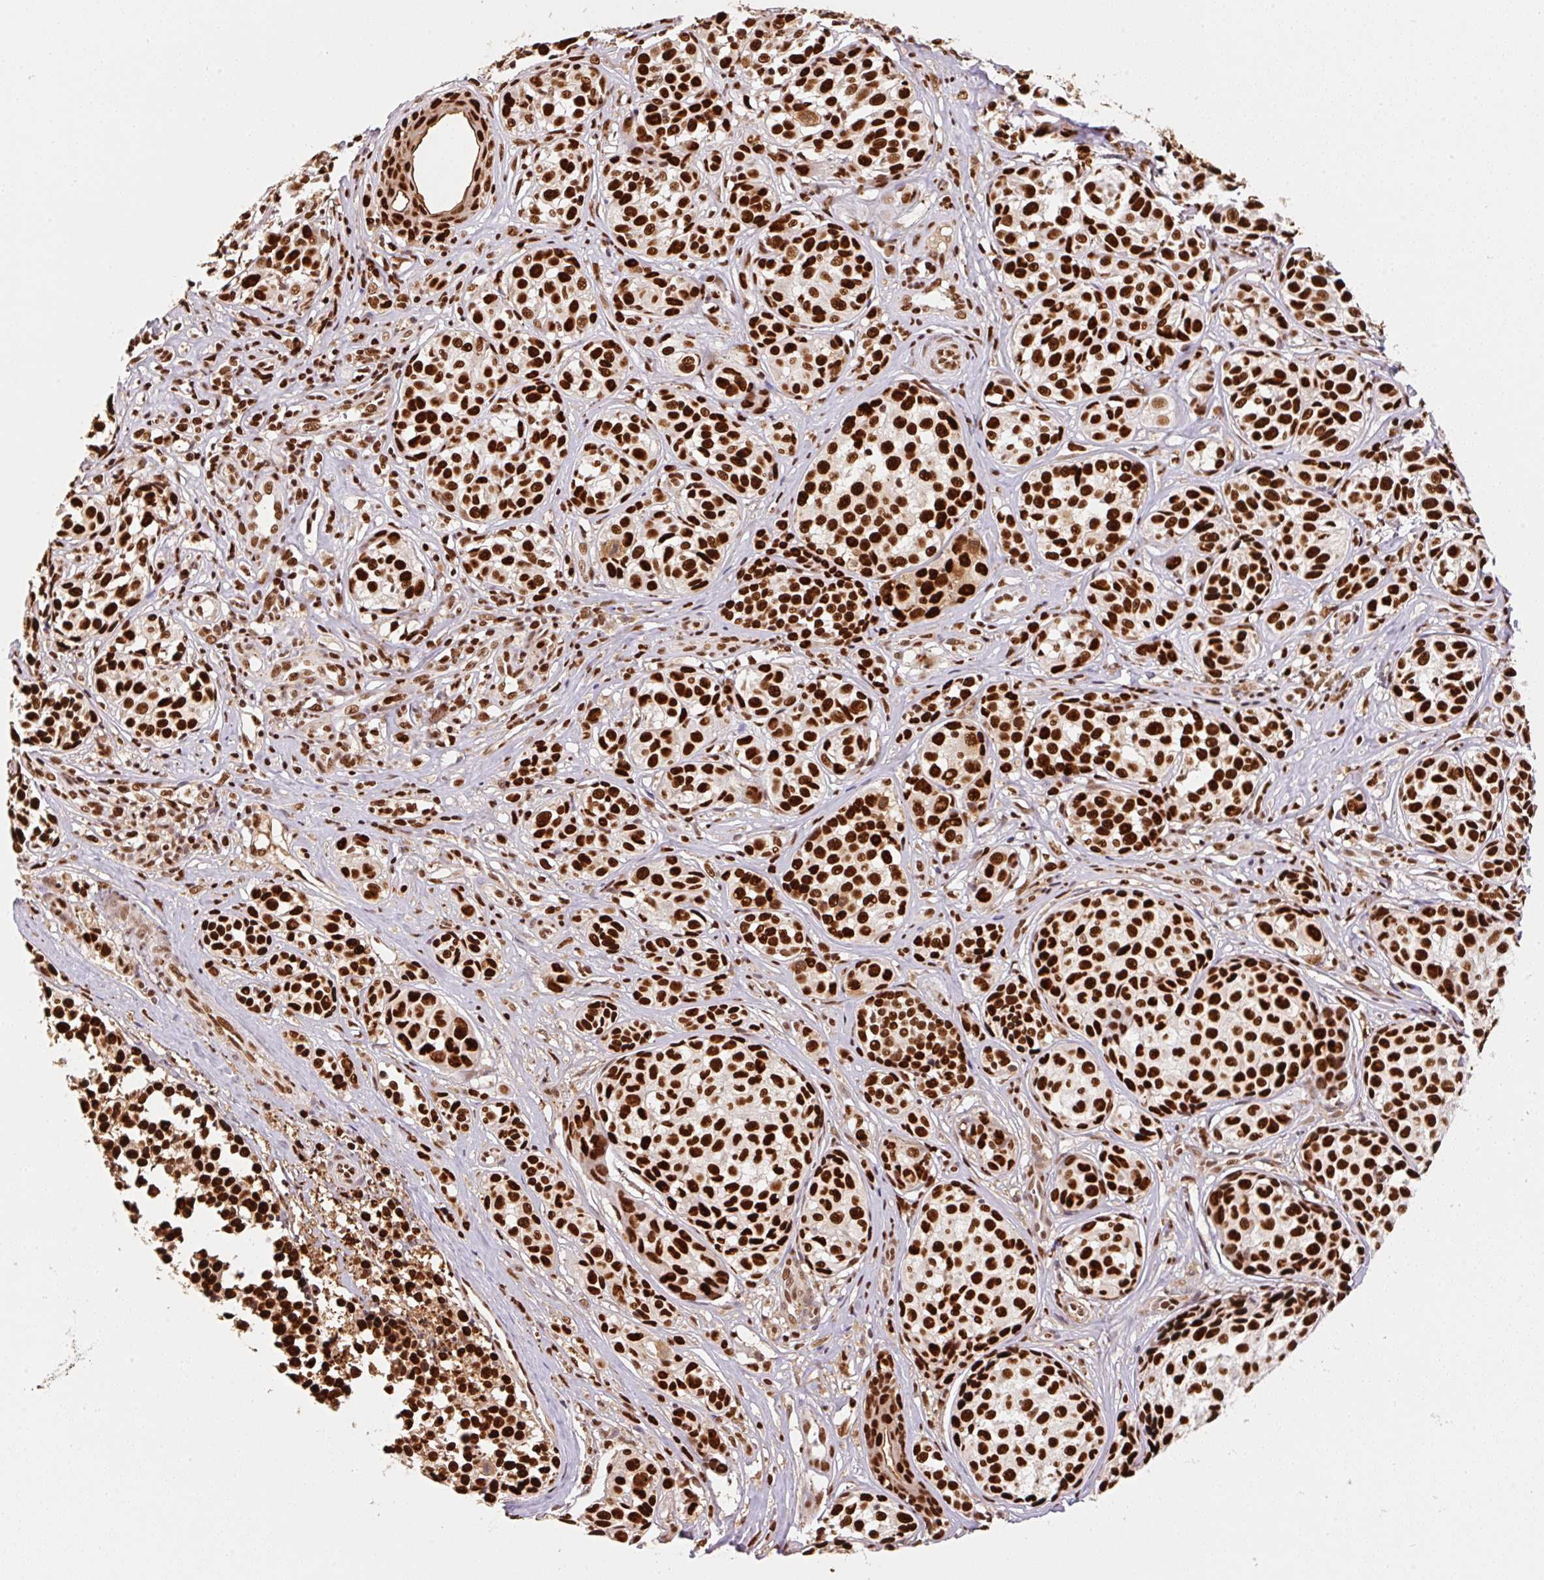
{"staining": {"intensity": "strong", "quantity": ">75%", "location": "nuclear"}, "tissue": "melanoma", "cell_type": "Tumor cells", "image_type": "cancer", "snomed": [{"axis": "morphology", "description": "Malignant melanoma, NOS"}, {"axis": "topography", "description": "Skin"}], "caption": "The image displays a brown stain indicating the presence of a protein in the nuclear of tumor cells in melanoma.", "gene": "GPR139", "patient": {"sex": "female", "age": 35}}